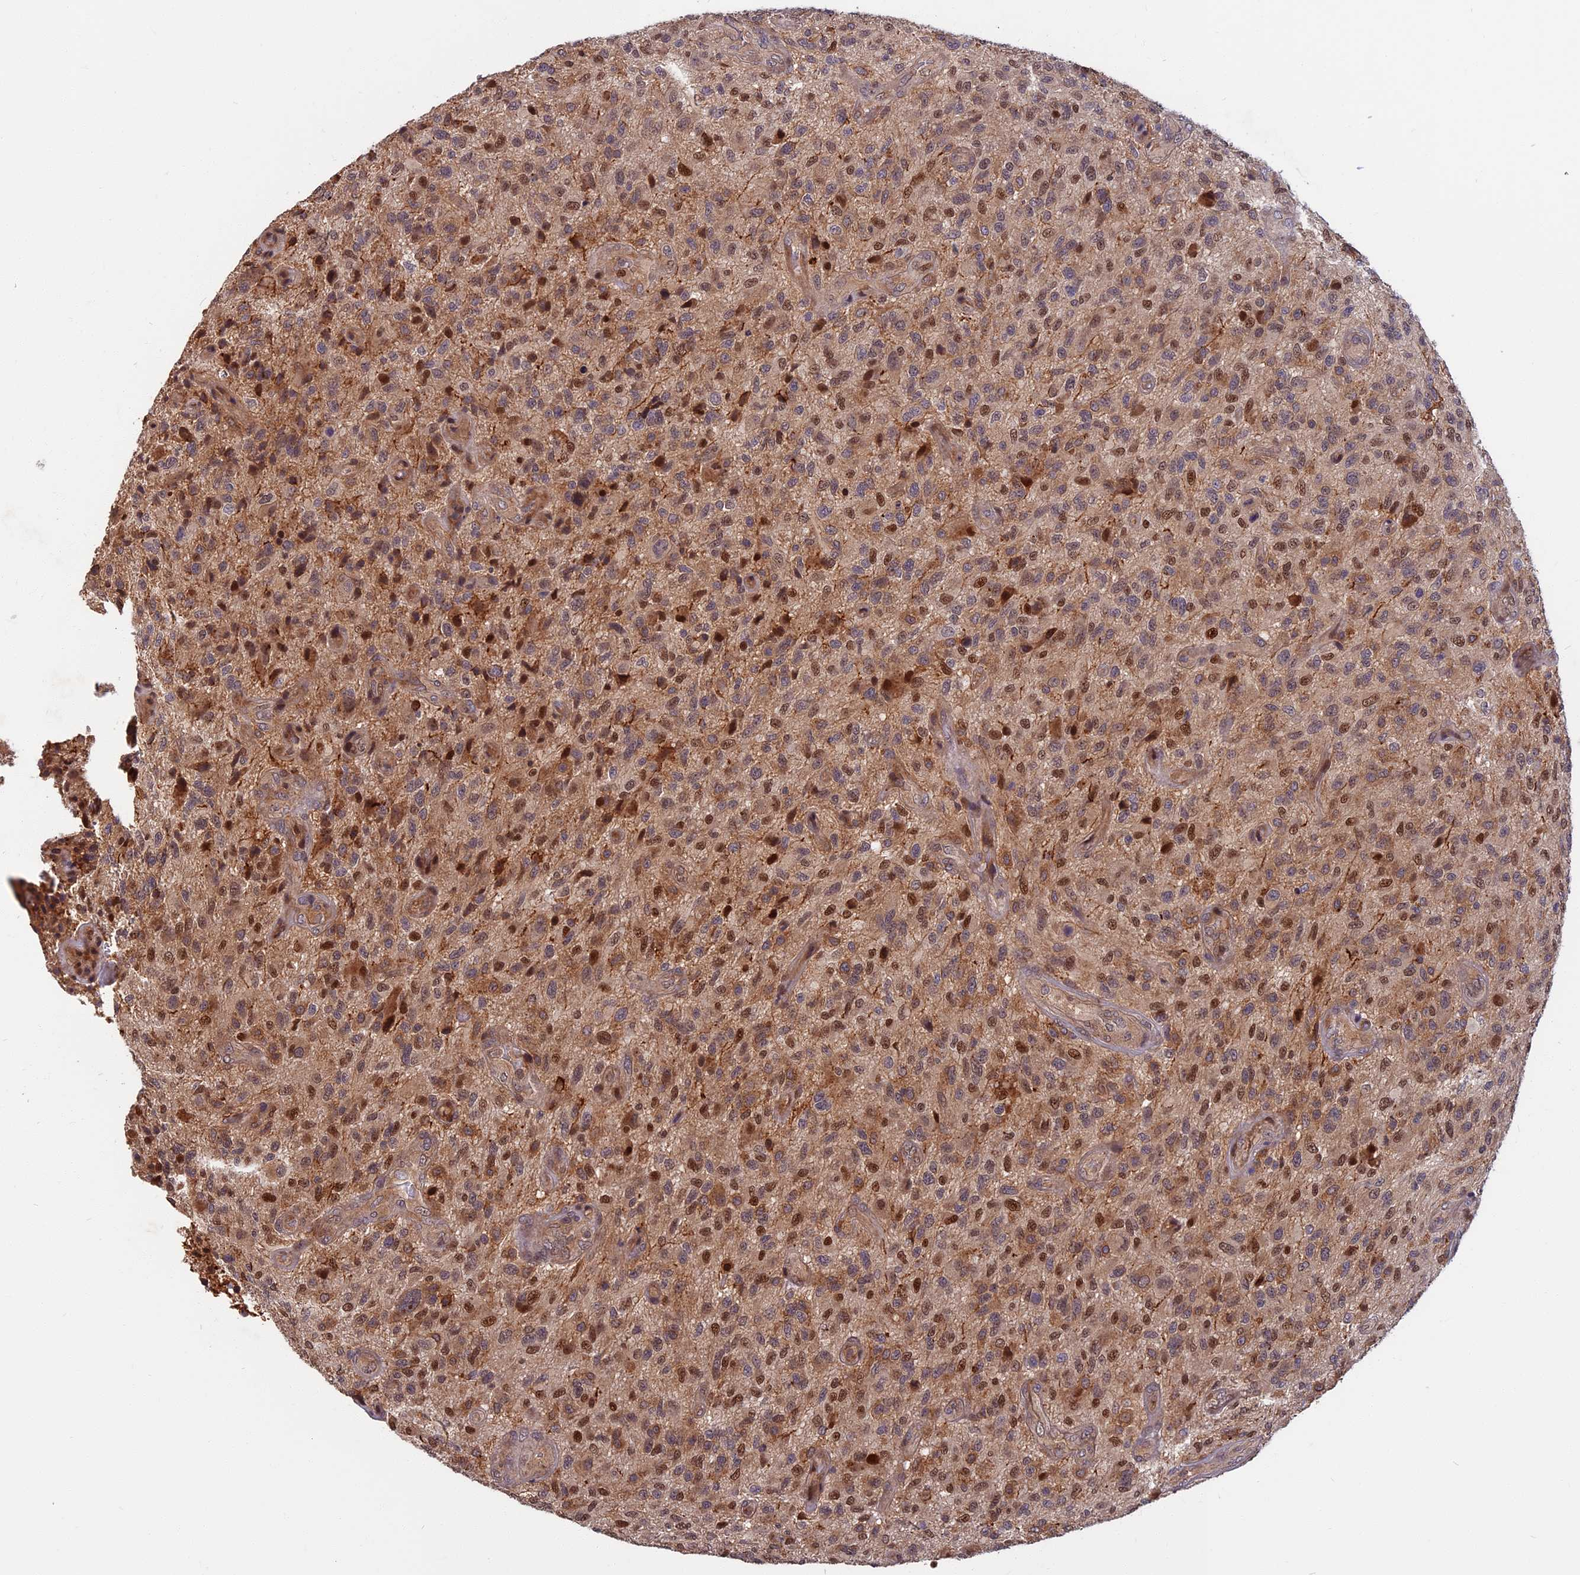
{"staining": {"intensity": "moderate", "quantity": ">75%", "location": "cytoplasmic/membranous,nuclear"}, "tissue": "glioma", "cell_type": "Tumor cells", "image_type": "cancer", "snomed": [{"axis": "morphology", "description": "Glioma, malignant, High grade"}, {"axis": "topography", "description": "Brain"}], "caption": "Malignant high-grade glioma stained with a protein marker exhibits moderate staining in tumor cells.", "gene": "SPG11", "patient": {"sex": "male", "age": 47}}